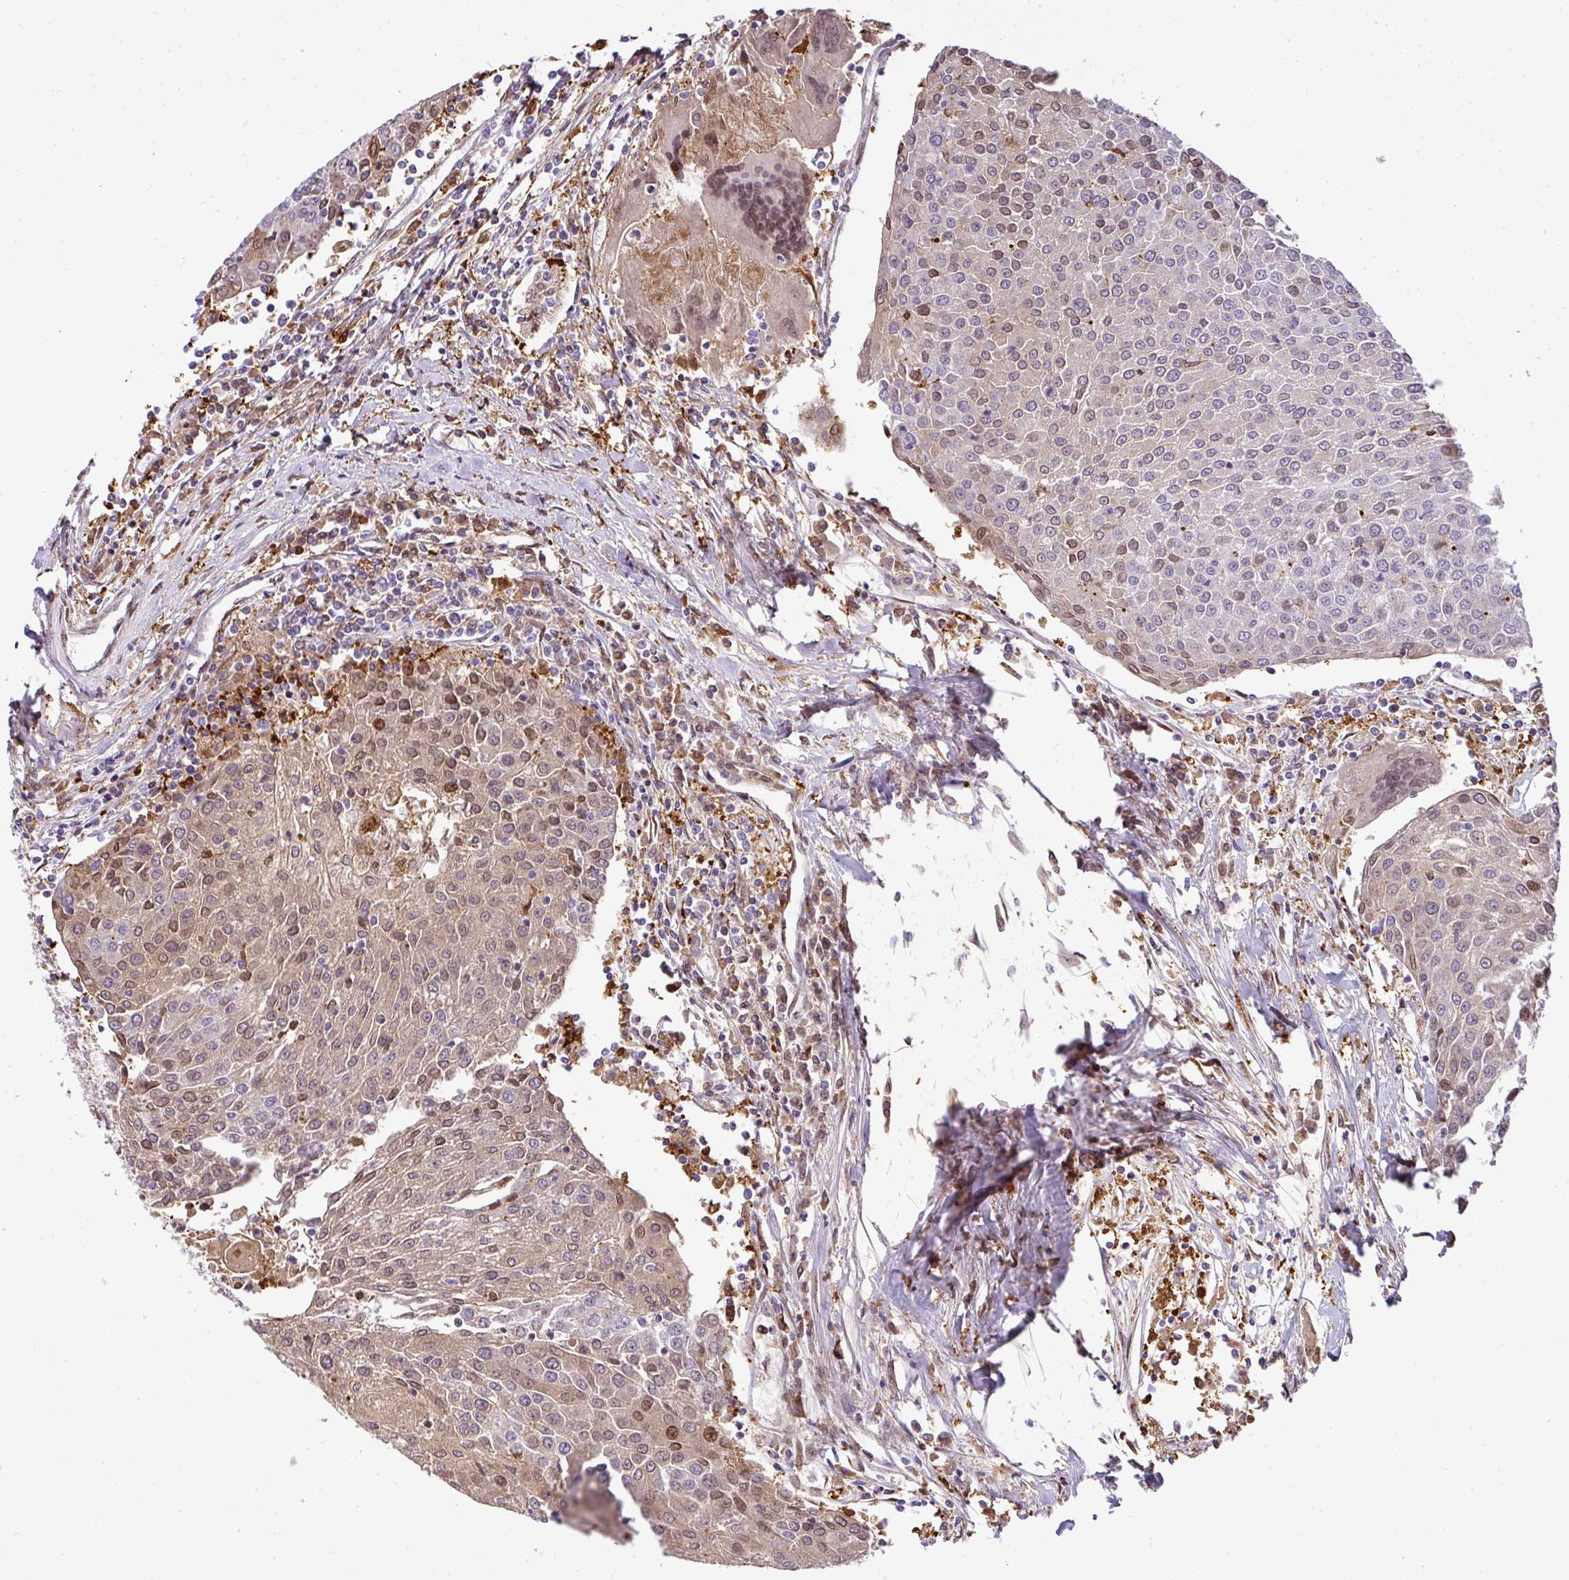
{"staining": {"intensity": "moderate", "quantity": "<25%", "location": "nuclear"}, "tissue": "urothelial cancer", "cell_type": "Tumor cells", "image_type": "cancer", "snomed": [{"axis": "morphology", "description": "Urothelial carcinoma, High grade"}, {"axis": "topography", "description": "Urinary bladder"}], "caption": "Immunohistochemistry of high-grade urothelial carcinoma exhibits low levels of moderate nuclear staining in approximately <25% of tumor cells.", "gene": "PLK1", "patient": {"sex": "female", "age": 85}}